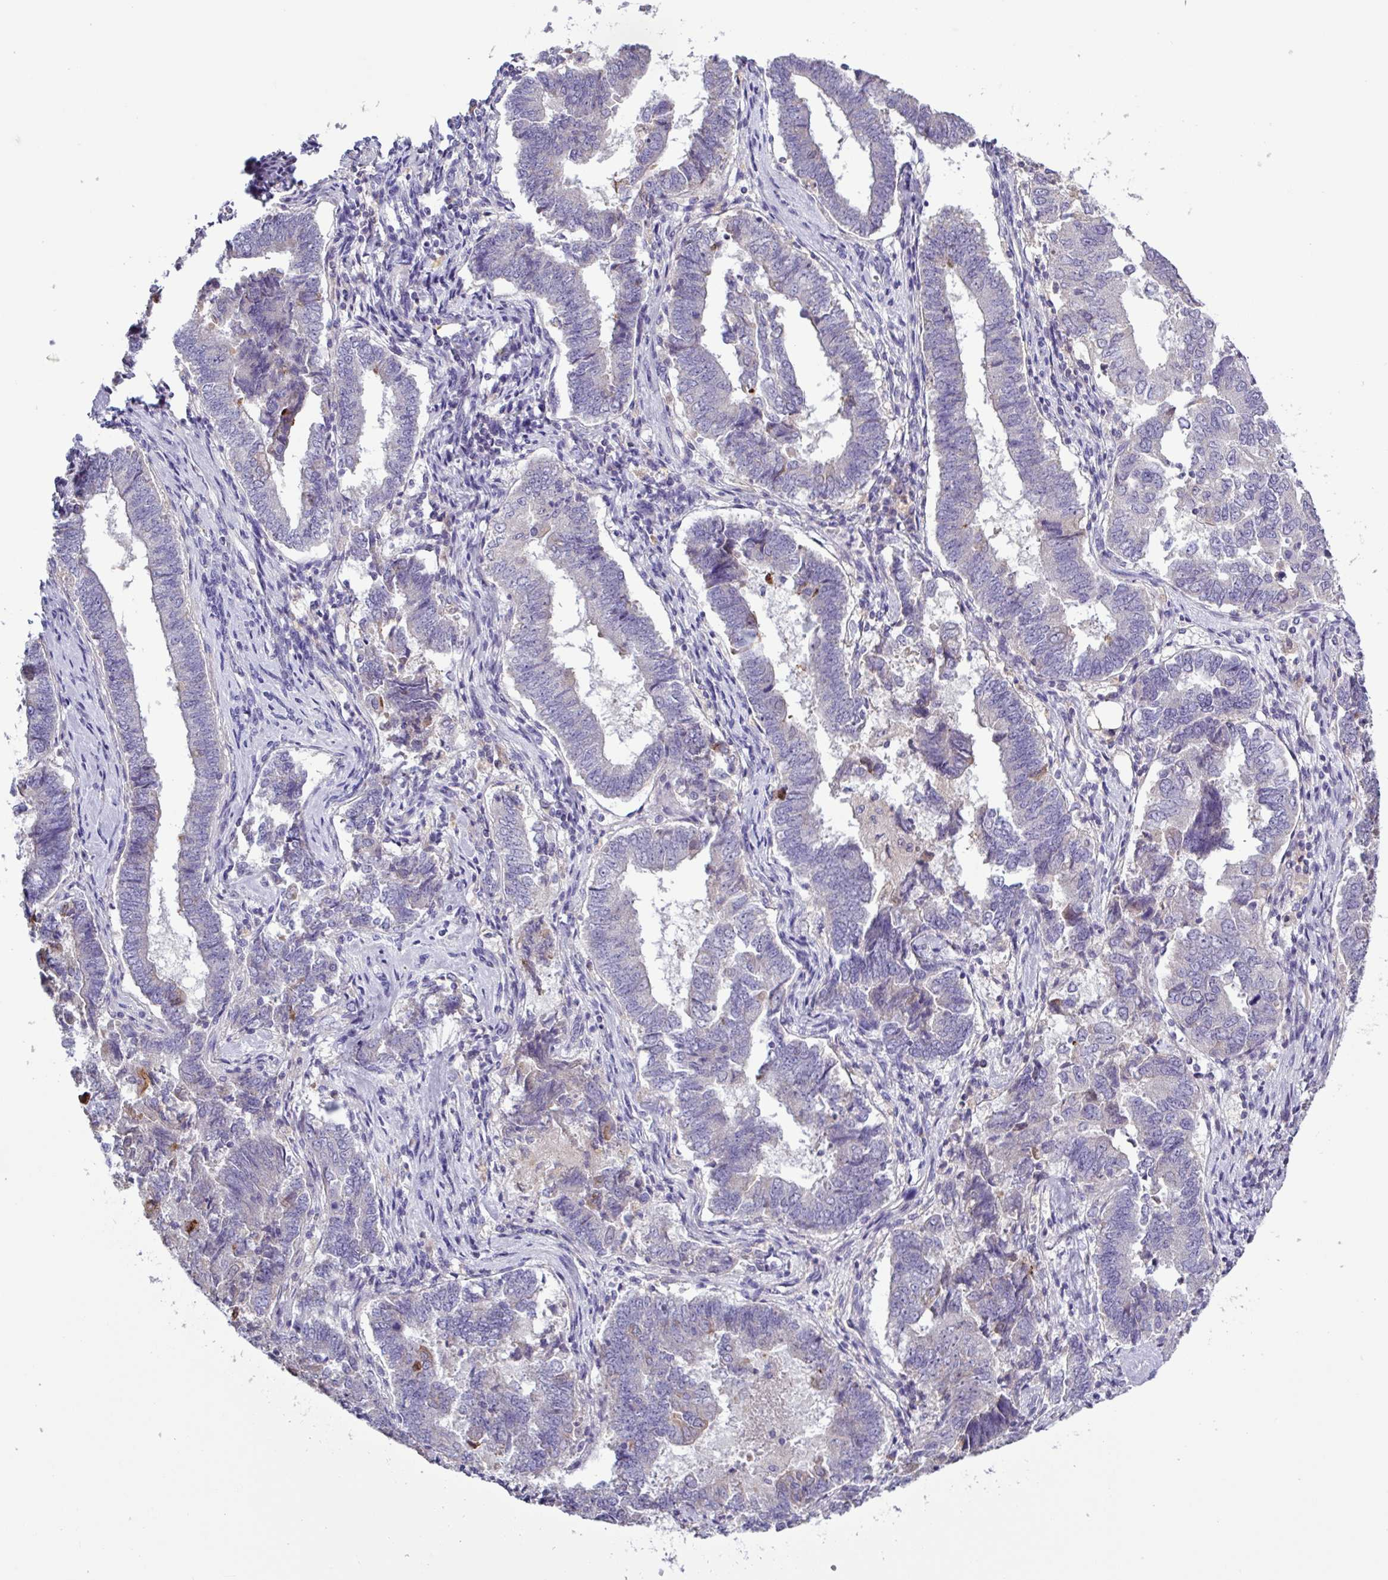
{"staining": {"intensity": "negative", "quantity": "none", "location": "none"}, "tissue": "endometrial cancer", "cell_type": "Tumor cells", "image_type": "cancer", "snomed": [{"axis": "morphology", "description": "Adenocarcinoma, NOS"}, {"axis": "topography", "description": "Endometrium"}], "caption": "There is no significant staining in tumor cells of endometrial cancer (adenocarcinoma). The staining was performed using DAB (3,3'-diaminobenzidine) to visualize the protein expression in brown, while the nuclei were stained in blue with hematoxylin (Magnification: 20x).", "gene": "SFTPB", "patient": {"sex": "female", "age": 72}}